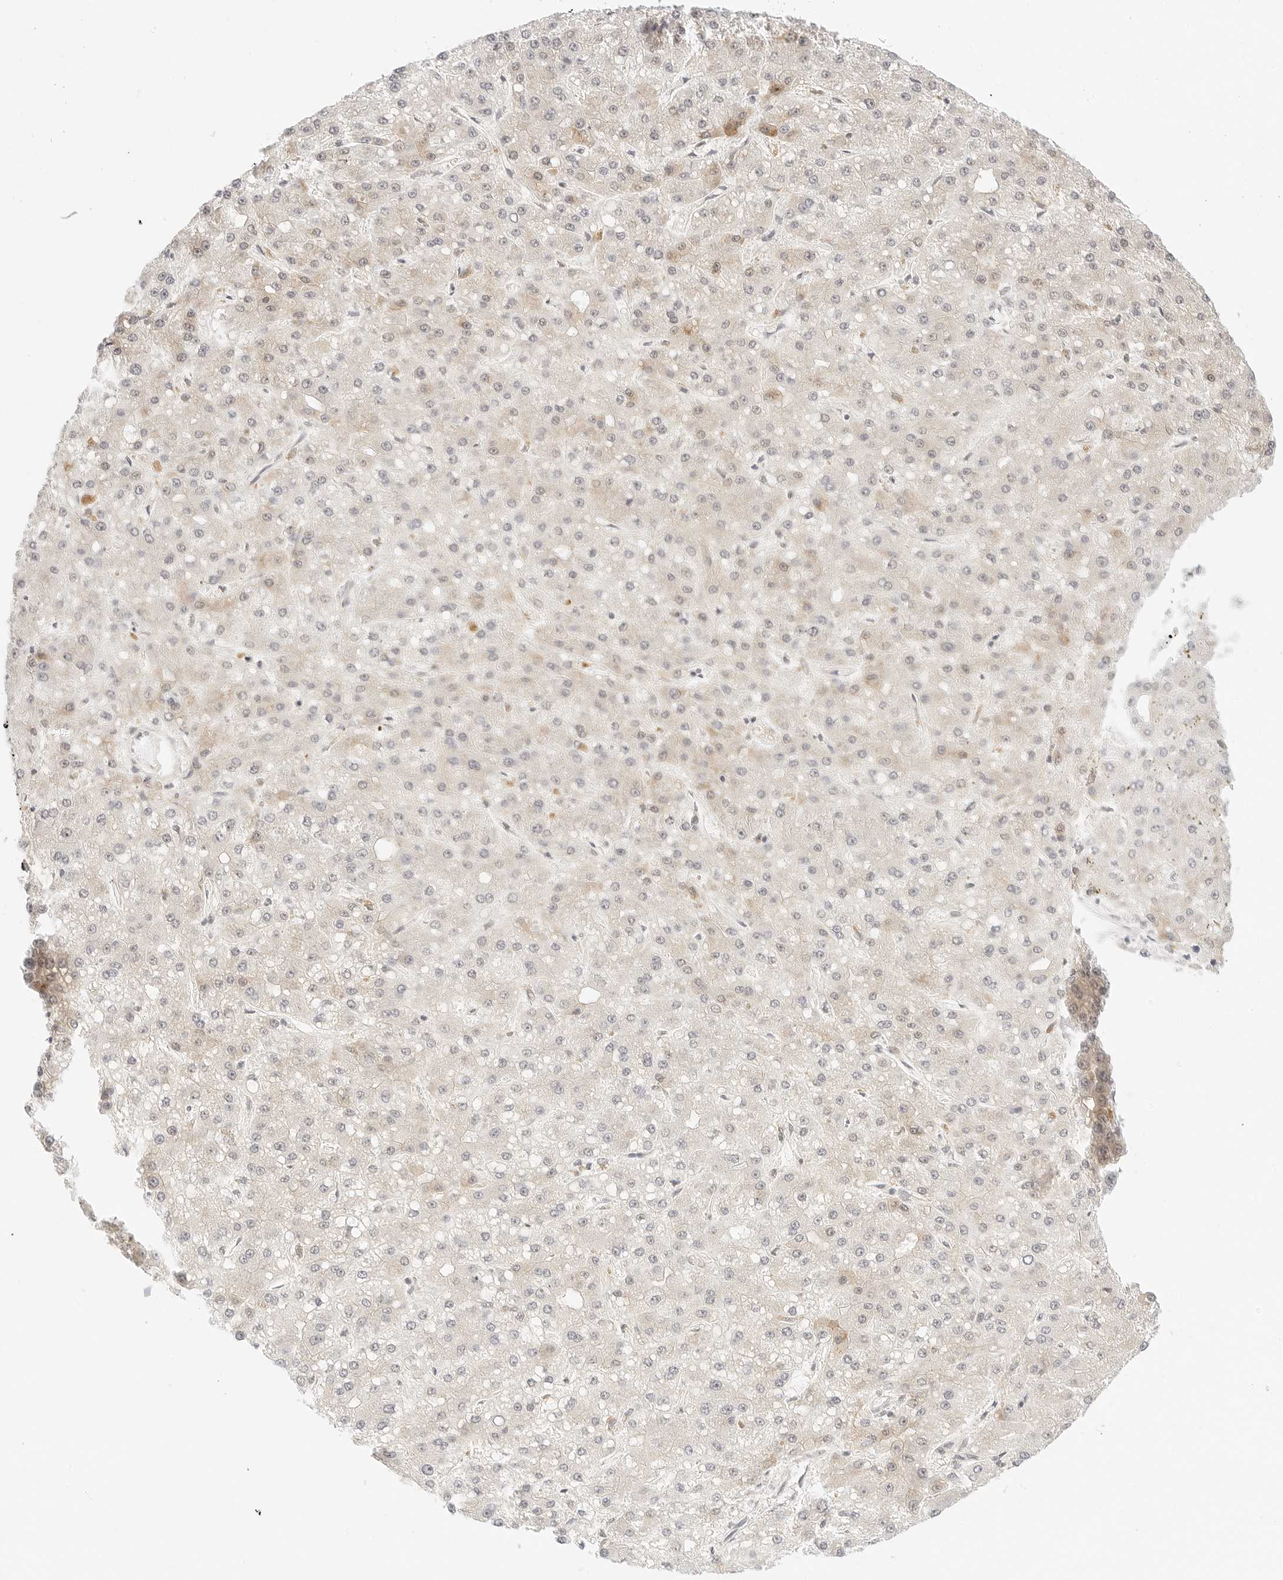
{"staining": {"intensity": "weak", "quantity": "25%-75%", "location": "cytoplasmic/membranous"}, "tissue": "liver cancer", "cell_type": "Tumor cells", "image_type": "cancer", "snomed": [{"axis": "morphology", "description": "Carcinoma, Hepatocellular, NOS"}, {"axis": "topography", "description": "Liver"}], "caption": "DAB (3,3'-diaminobenzidine) immunohistochemical staining of liver hepatocellular carcinoma displays weak cytoplasmic/membranous protein expression in approximately 25%-75% of tumor cells.", "gene": "XKR4", "patient": {"sex": "male", "age": 67}}